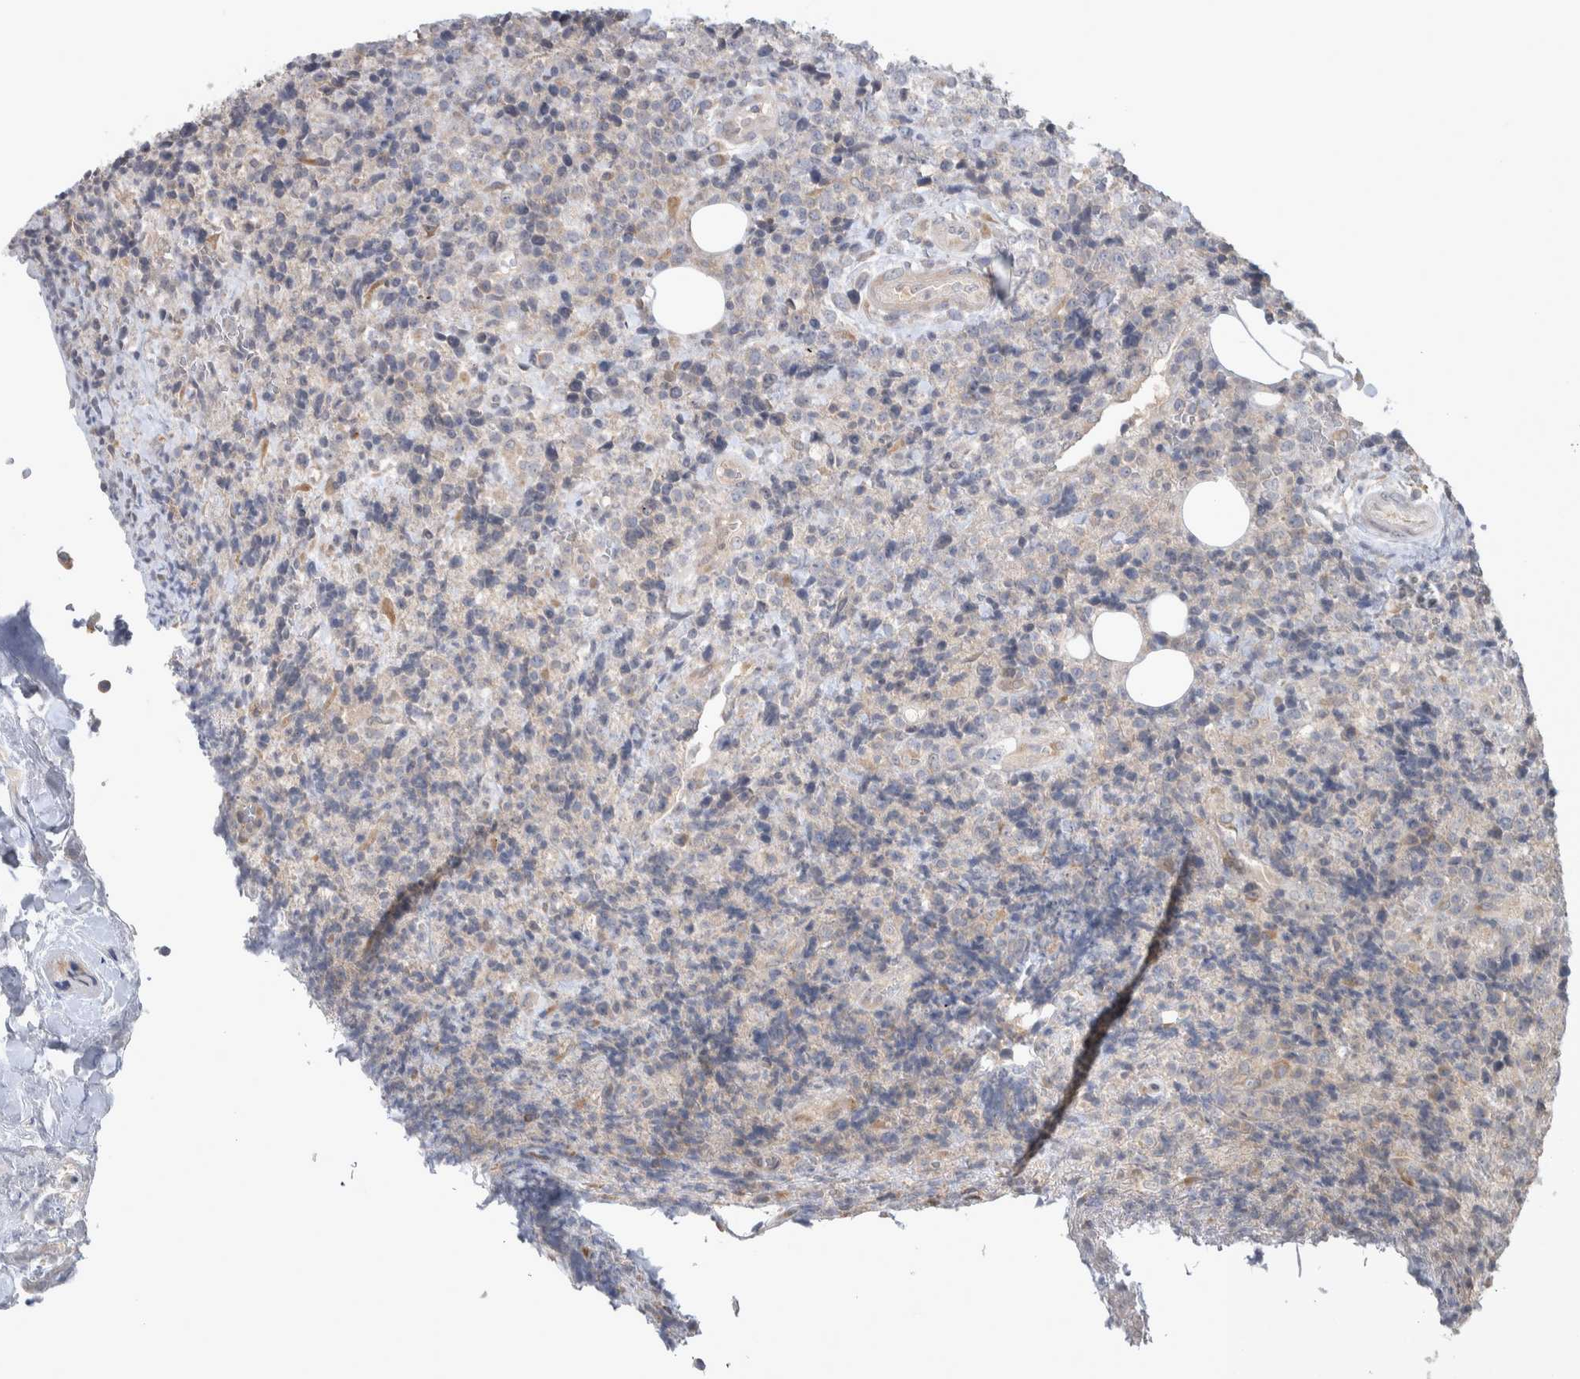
{"staining": {"intensity": "weak", "quantity": "<25%", "location": "cytoplasmic/membranous"}, "tissue": "lymphoma", "cell_type": "Tumor cells", "image_type": "cancer", "snomed": [{"axis": "morphology", "description": "Malignant lymphoma, non-Hodgkin's type, High grade"}, {"axis": "topography", "description": "Lymph node"}], "caption": "Immunohistochemistry (IHC) micrograph of lymphoma stained for a protein (brown), which reveals no positivity in tumor cells.", "gene": "CUL2", "patient": {"sex": "male", "age": 13}}